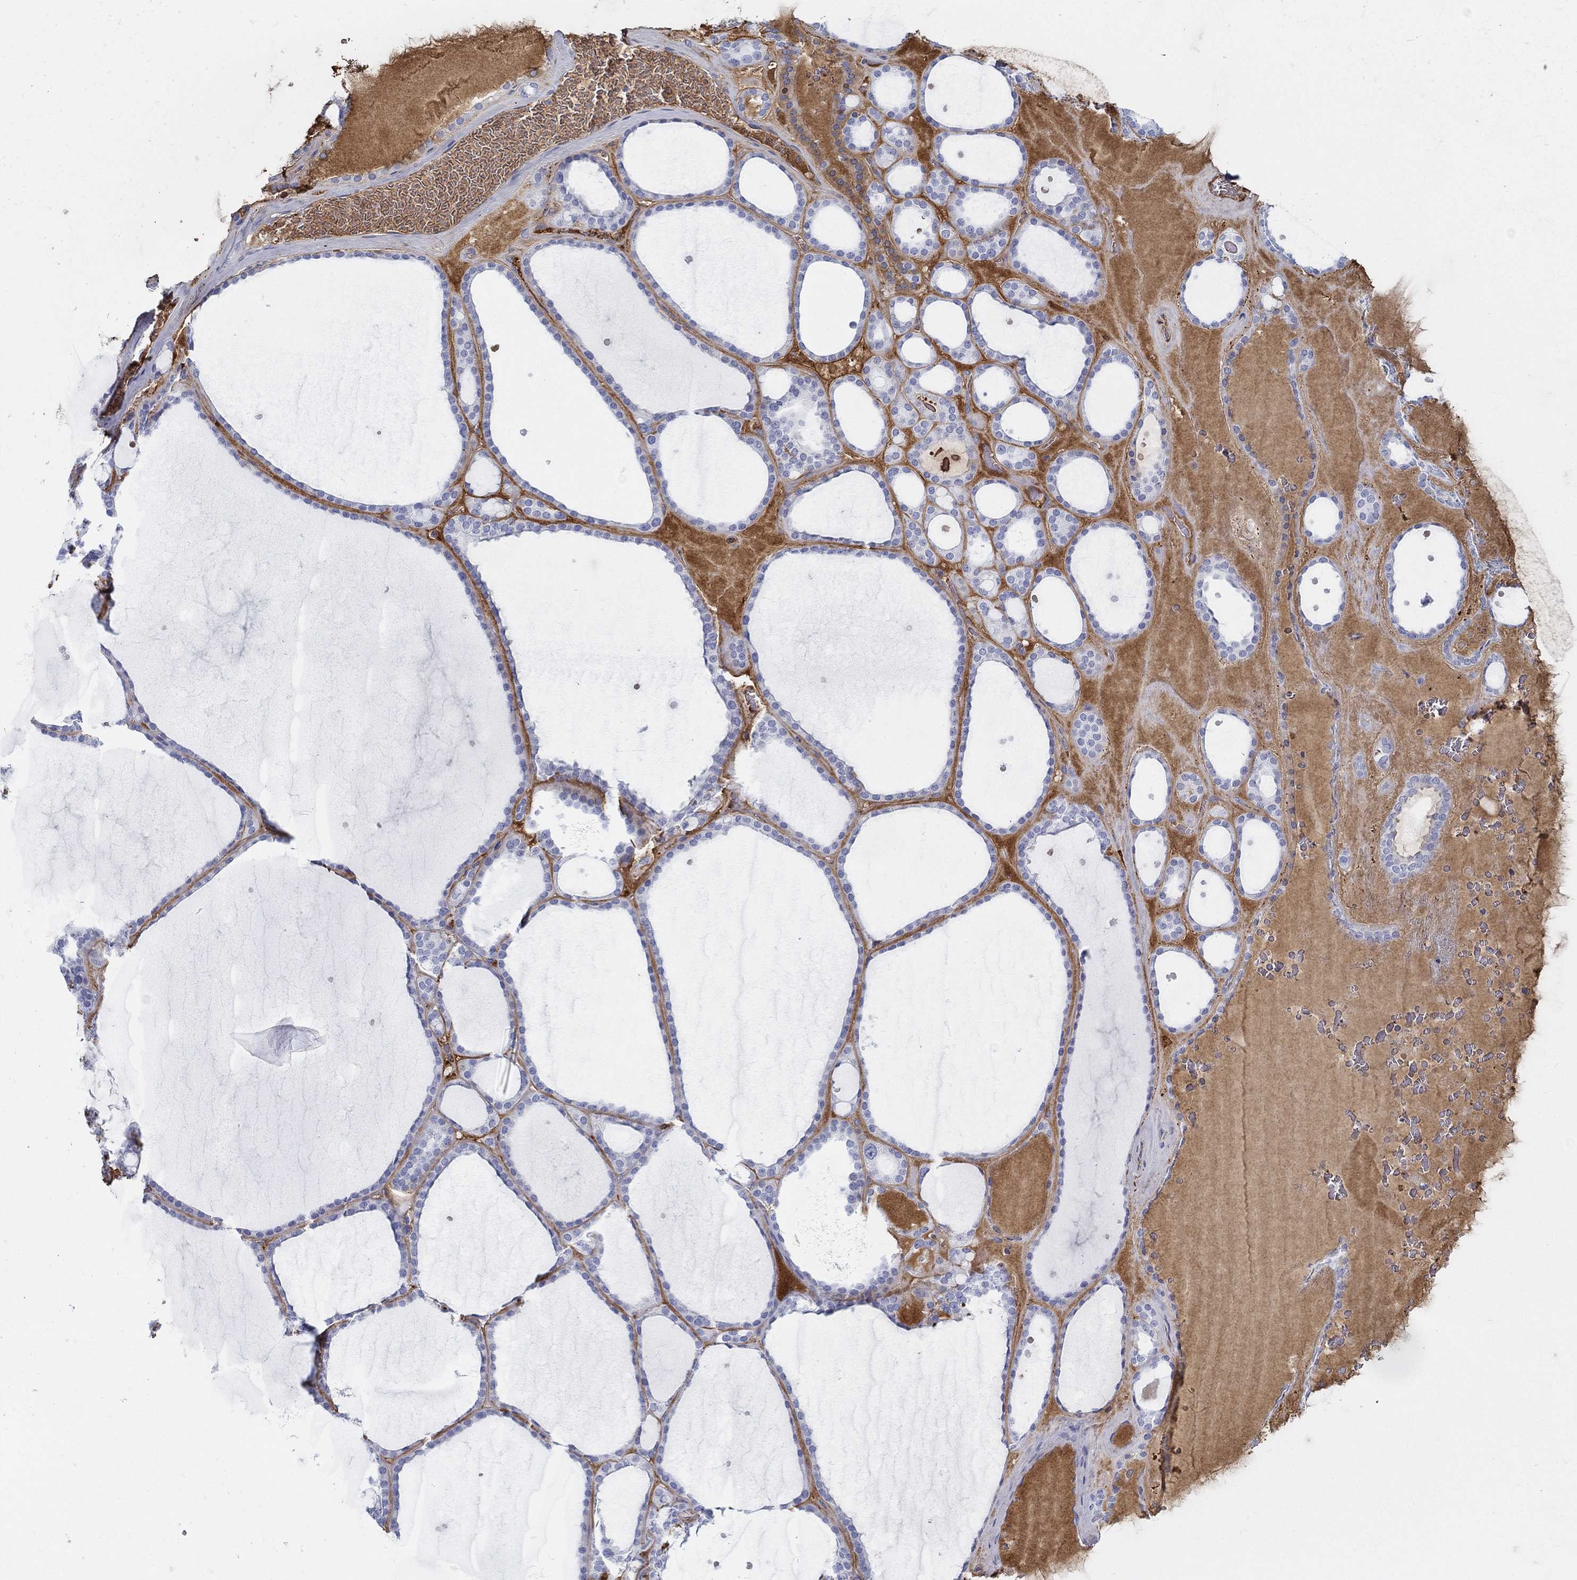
{"staining": {"intensity": "negative", "quantity": "none", "location": "none"}, "tissue": "thyroid gland", "cell_type": "Glandular cells", "image_type": "normal", "snomed": [{"axis": "morphology", "description": "Normal tissue, NOS"}, {"axis": "topography", "description": "Thyroid gland"}], "caption": "This is a micrograph of IHC staining of benign thyroid gland, which shows no expression in glandular cells. (Stains: DAB IHC with hematoxylin counter stain, Microscopy: brightfield microscopy at high magnification).", "gene": "IFNB1", "patient": {"sex": "male", "age": 63}}